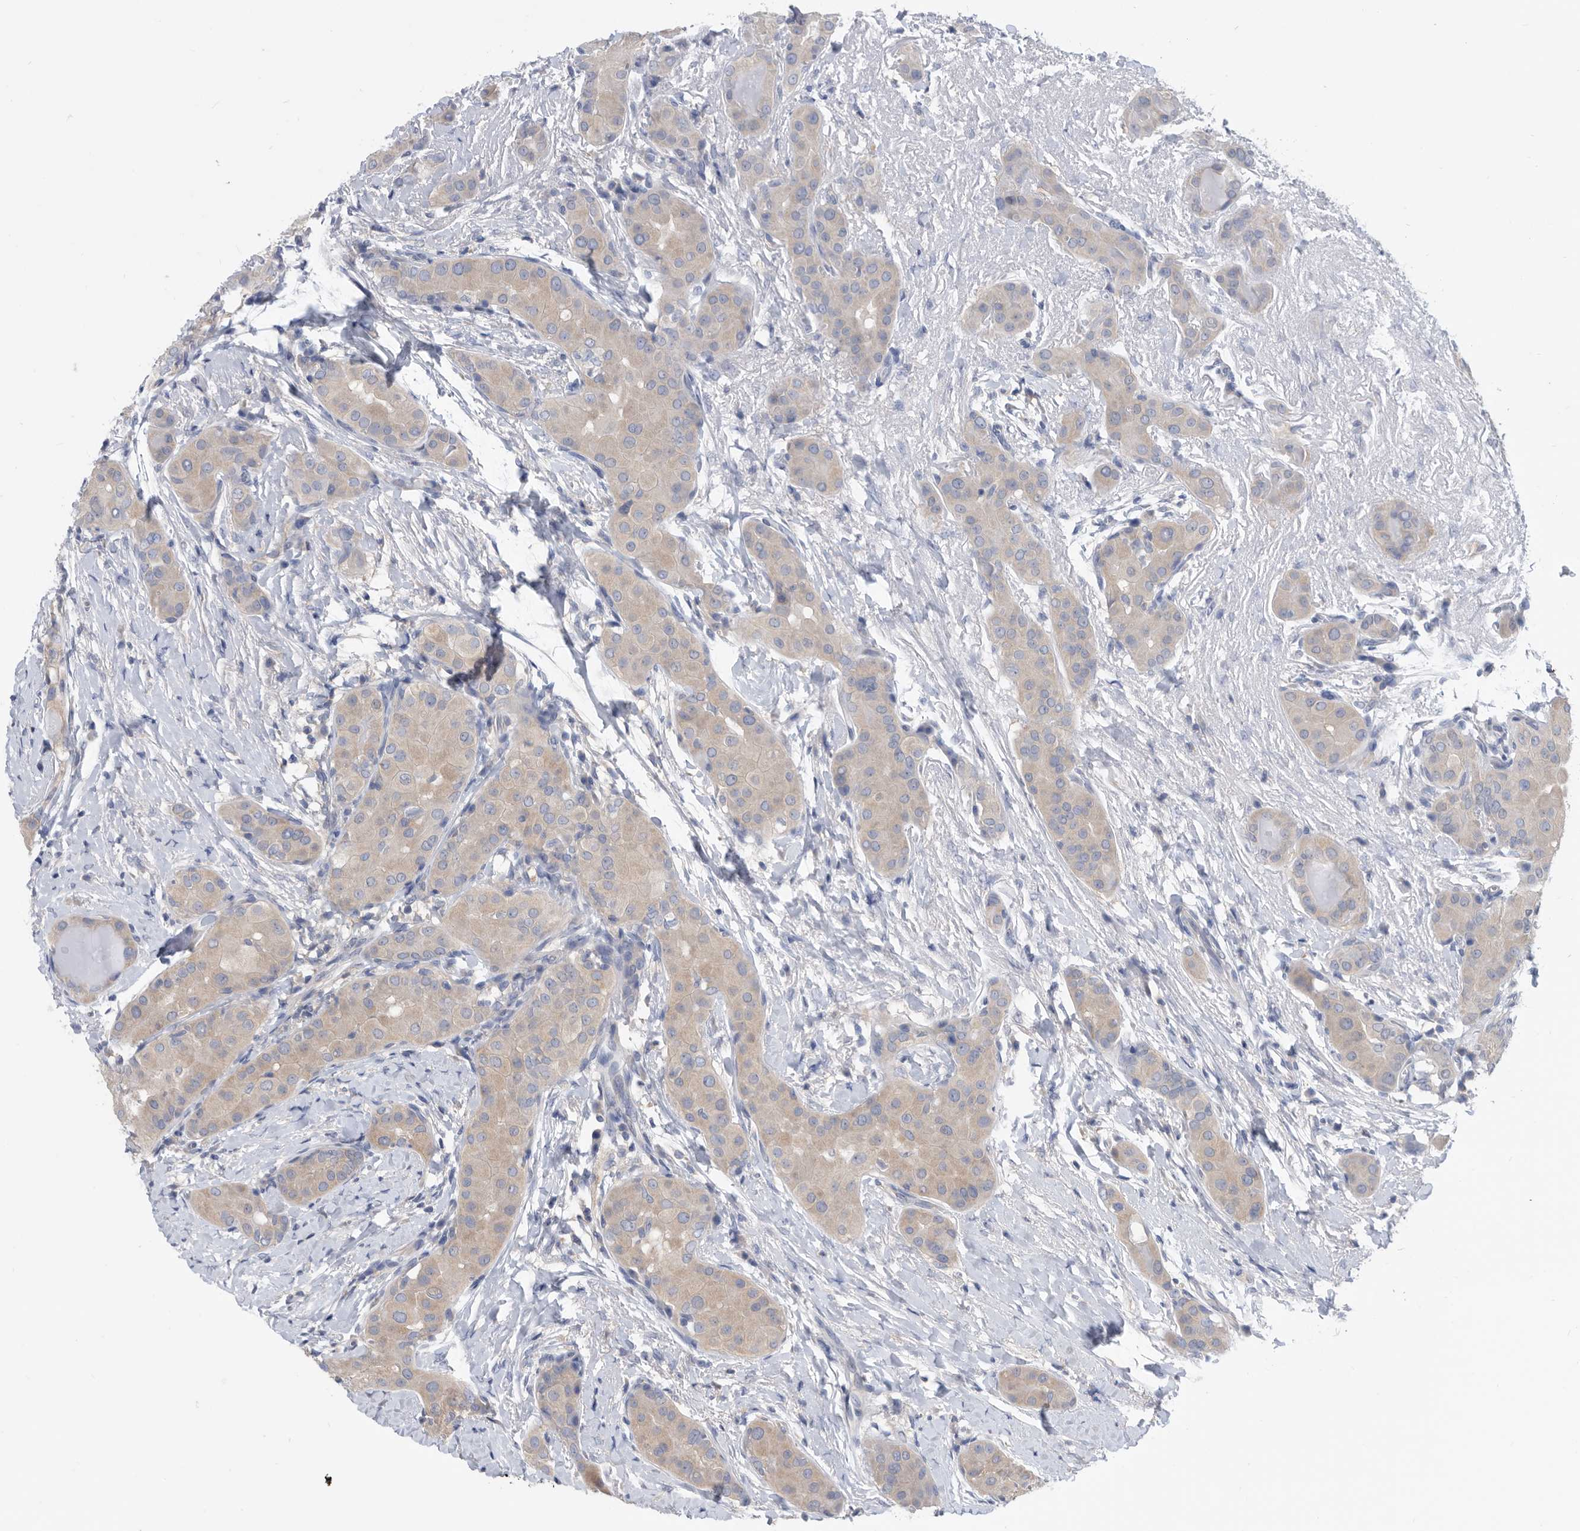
{"staining": {"intensity": "weak", "quantity": "25%-75%", "location": "cytoplasmic/membranous"}, "tissue": "thyroid cancer", "cell_type": "Tumor cells", "image_type": "cancer", "snomed": [{"axis": "morphology", "description": "Papillary adenocarcinoma, NOS"}, {"axis": "topography", "description": "Thyroid gland"}], "caption": "DAB immunohistochemical staining of human papillary adenocarcinoma (thyroid) reveals weak cytoplasmic/membranous protein positivity in approximately 25%-75% of tumor cells.", "gene": "CCT4", "patient": {"sex": "male", "age": 33}}